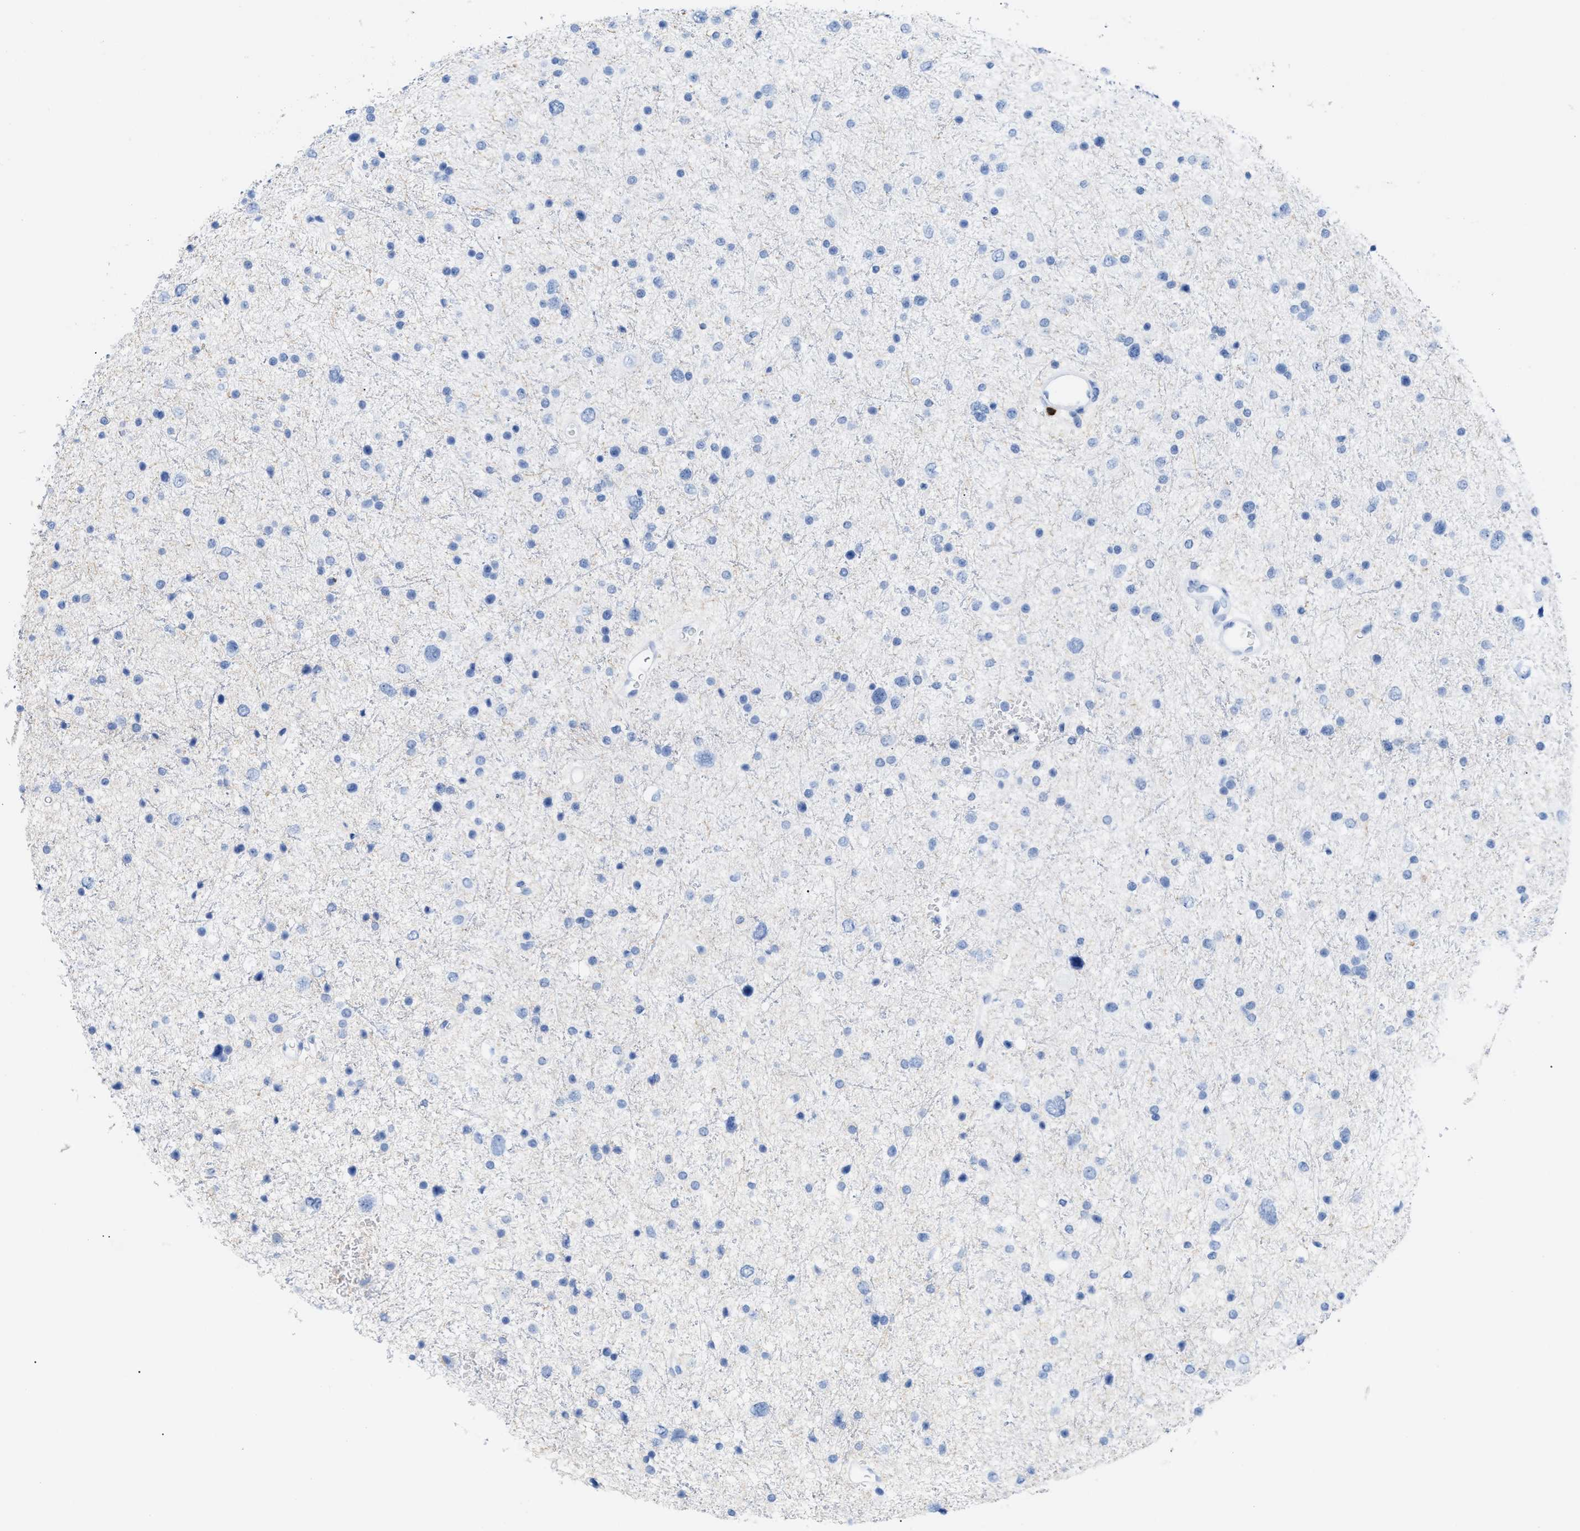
{"staining": {"intensity": "negative", "quantity": "none", "location": "none"}, "tissue": "glioma", "cell_type": "Tumor cells", "image_type": "cancer", "snomed": [{"axis": "morphology", "description": "Glioma, malignant, Low grade"}, {"axis": "topography", "description": "Brain"}], "caption": "IHC of glioma demonstrates no staining in tumor cells.", "gene": "LCP1", "patient": {"sex": "female", "age": 37}}